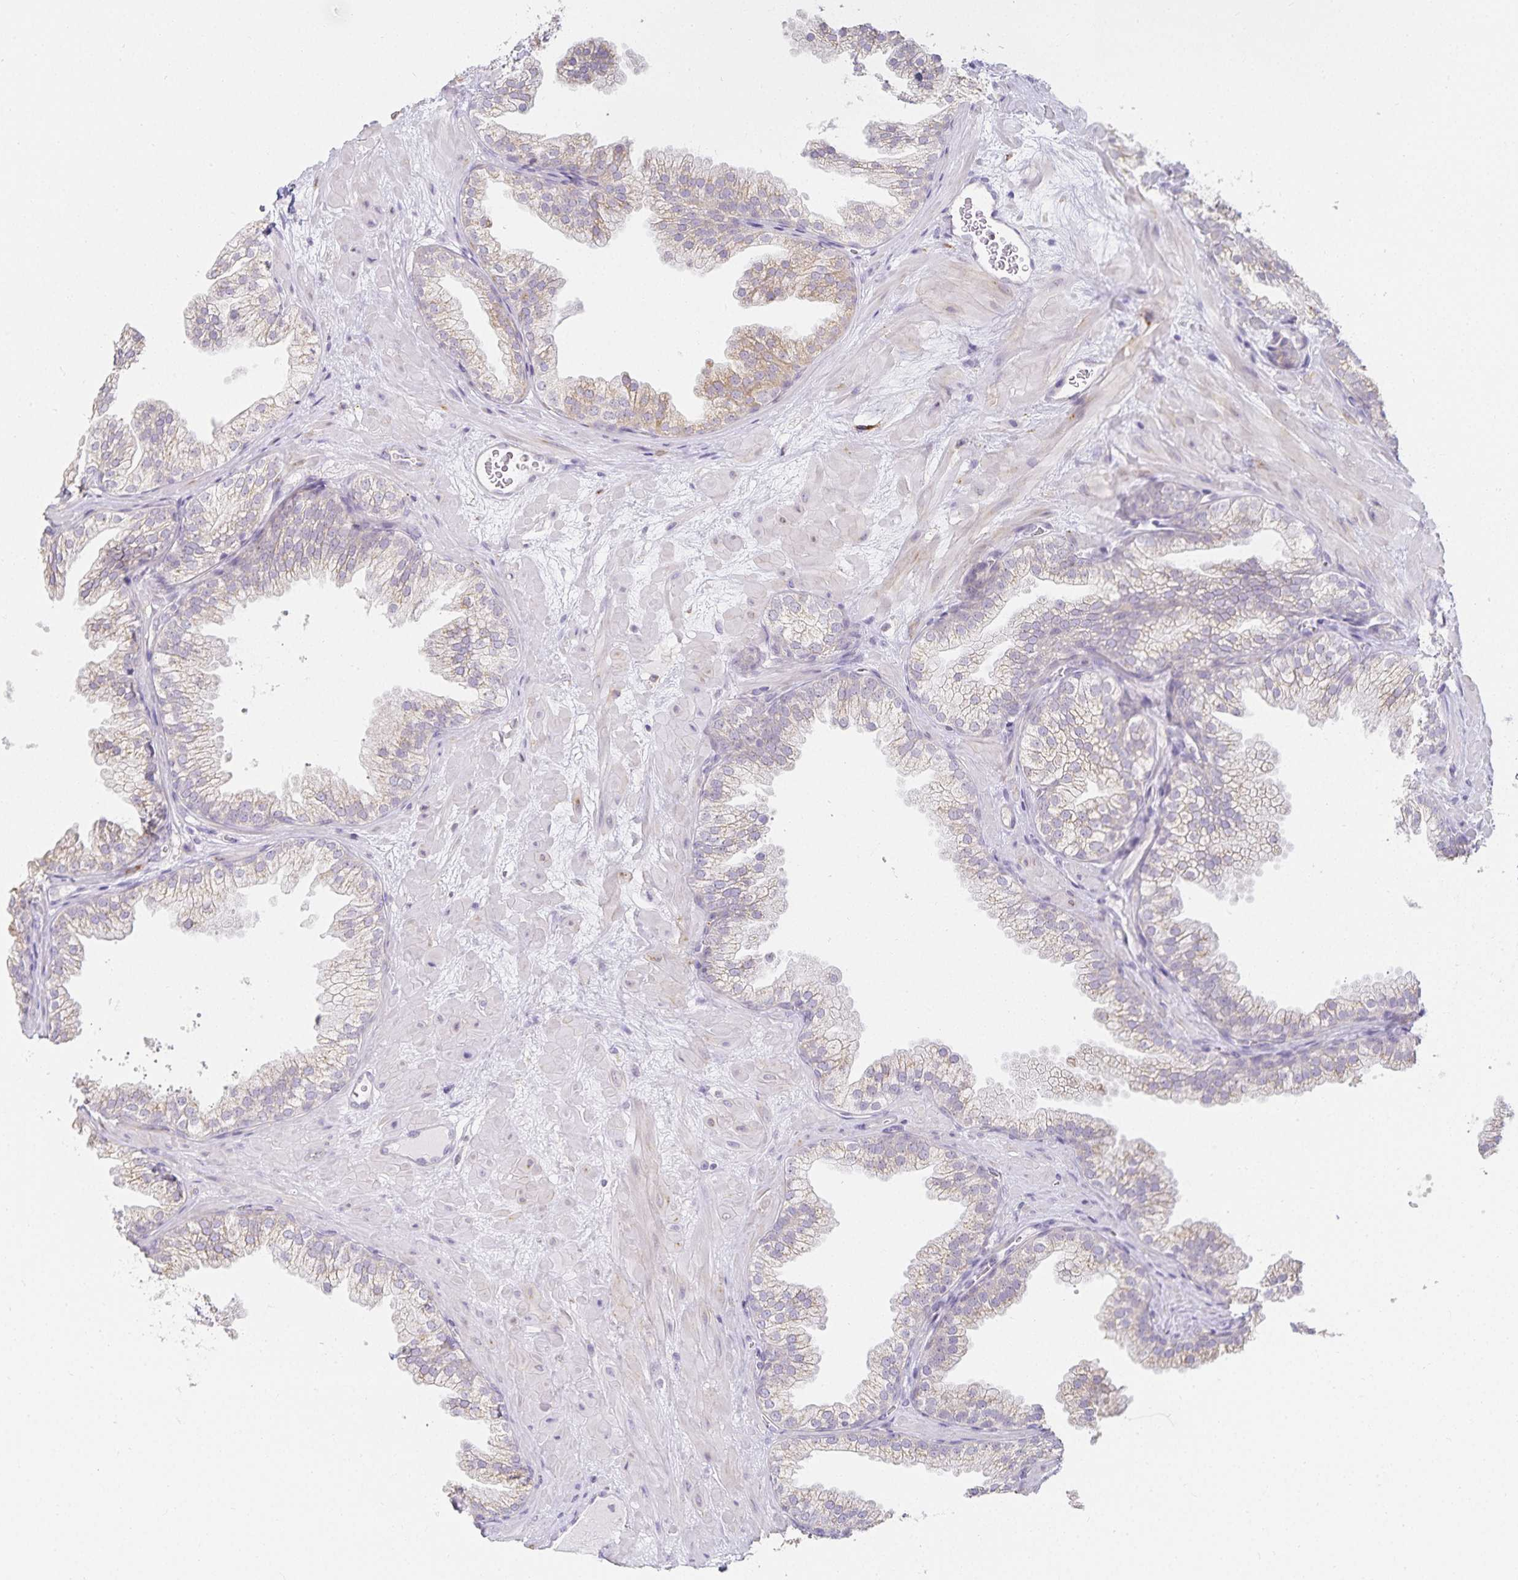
{"staining": {"intensity": "weak", "quantity": "<25%", "location": "cytoplasmic/membranous"}, "tissue": "prostate", "cell_type": "Glandular cells", "image_type": "normal", "snomed": [{"axis": "morphology", "description": "Normal tissue, NOS"}, {"axis": "topography", "description": "Prostate"}], "caption": "DAB immunohistochemical staining of benign prostate exhibits no significant positivity in glandular cells. (DAB (3,3'-diaminobenzidine) immunohistochemistry visualized using brightfield microscopy, high magnification).", "gene": "GP2", "patient": {"sex": "male", "age": 37}}